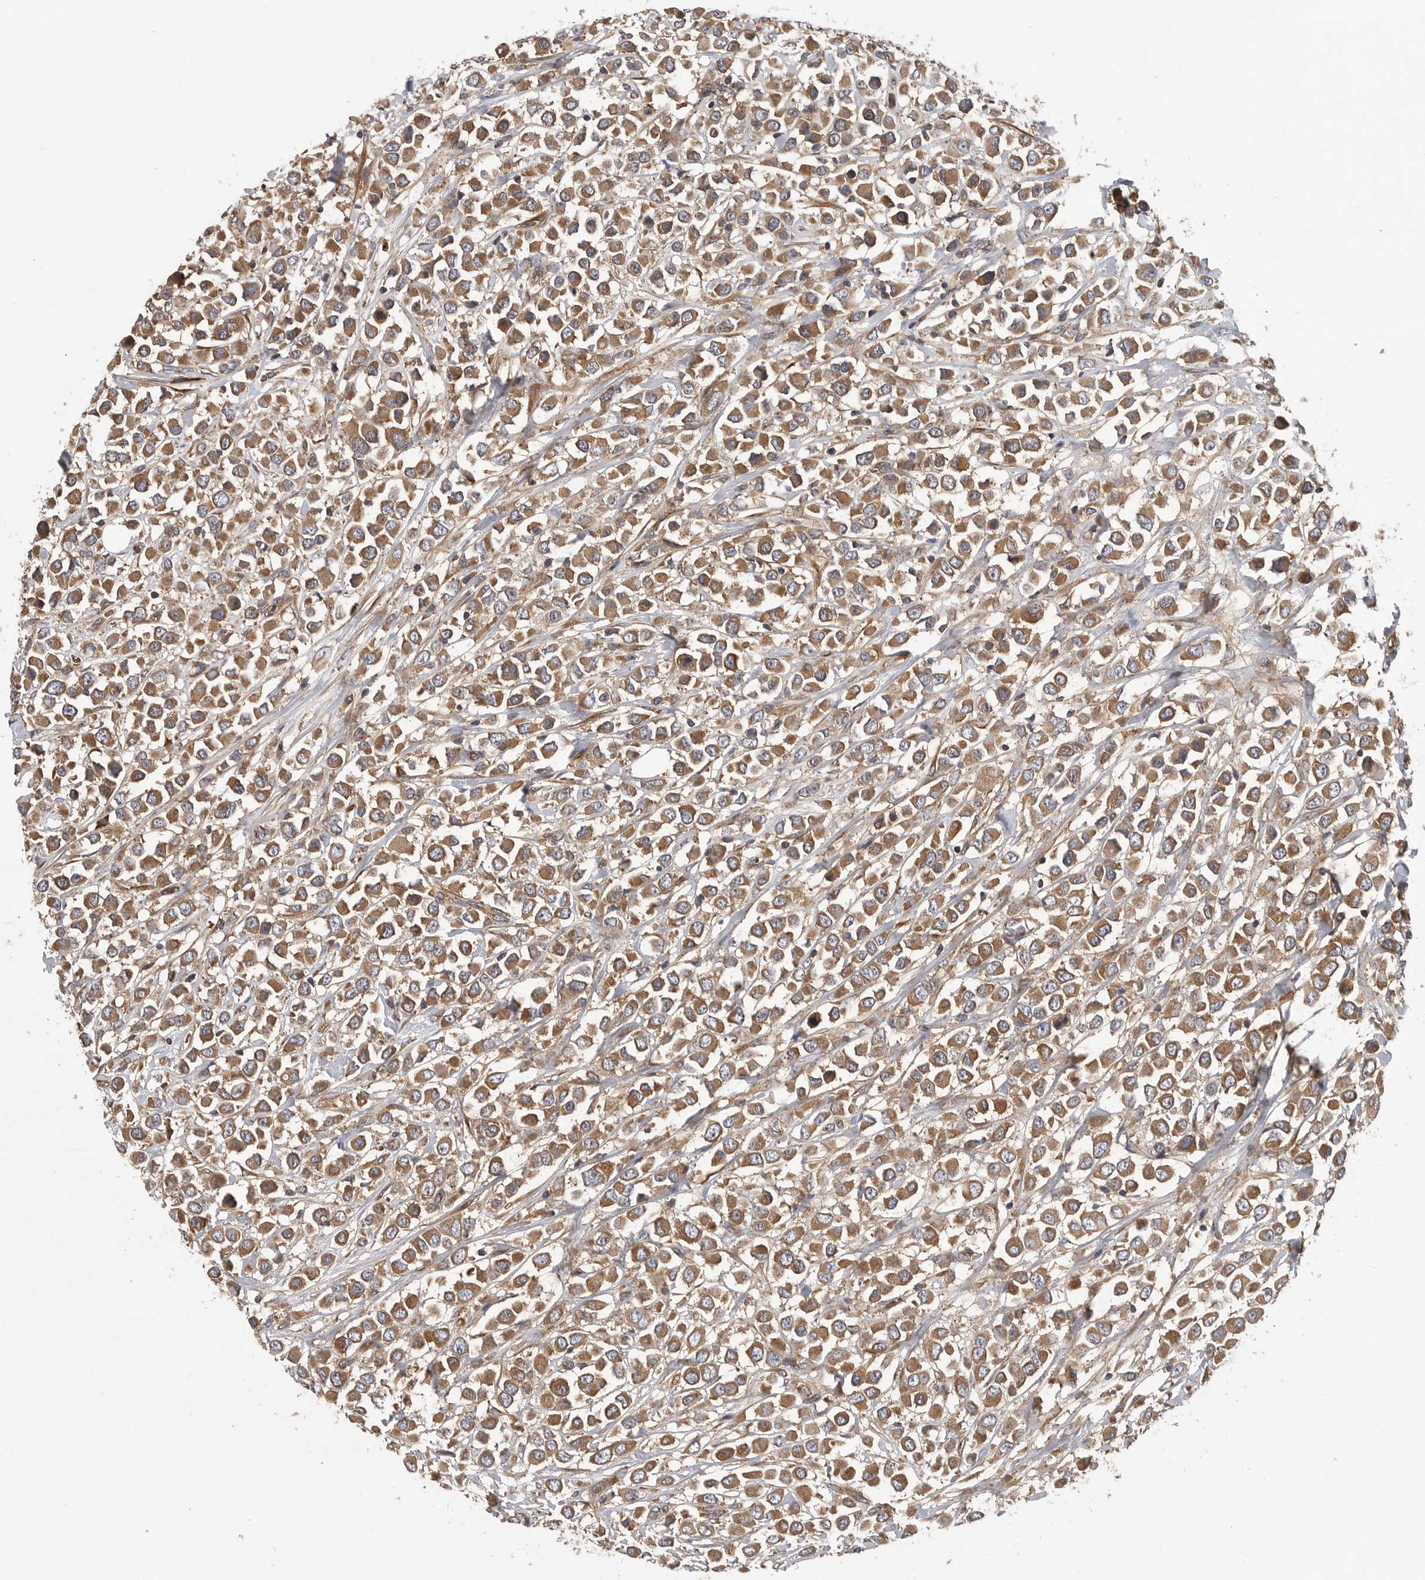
{"staining": {"intensity": "moderate", "quantity": ">75%", "location": "cytoplasmic/membranous"}, "tissue": "breast cancer", "cell_type": "Tumor cells", "image_type": "cancer", "snomed": [{"axis": "morphology", "description": "Duct carcinoma"}, {"axis": "topography", "description": "Breast"}], "caption": "Infiltrating ductal carcinoma (breast) stained for a protein displays moderate cytoplasmic/membranous positivity in tumor cells. (IHC, brightfield microscopy, high magnification).", "gene": "OXR1", "patient": {"sex": "female", "age": 61}}